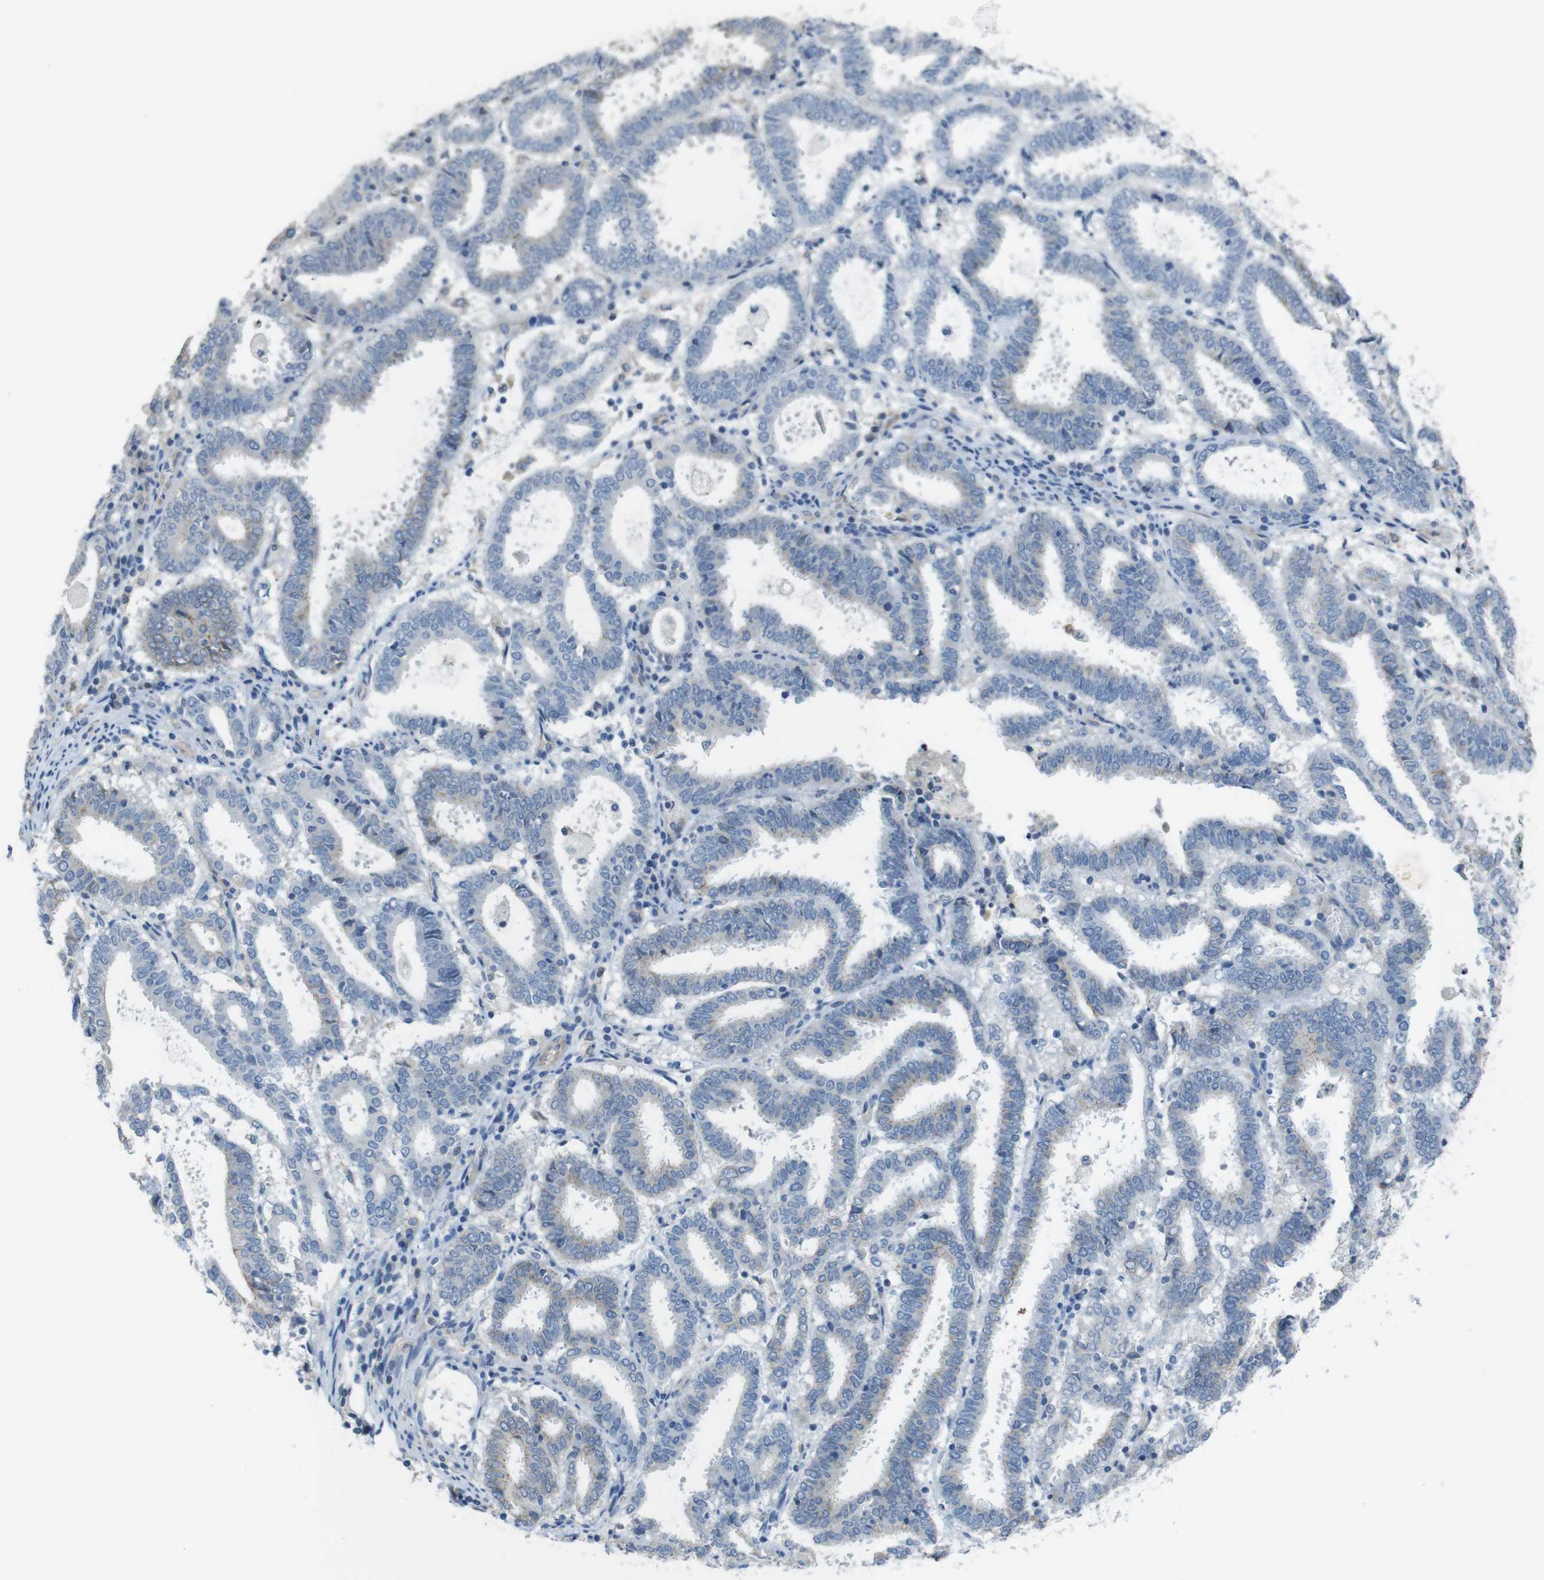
{"staining": {"intensity": "negative", "quantity": "none", "location": "none"}, "tissue": "endometrial cancer", "cell_type": "Tumor cells", "image_type": "cancer", "snomed": [{"axis": "morphology", "description": "Adenocarcinoma, NOS"}, {"axis": "topography", "description": "Uterus"}], "caption": "The image exhibits no significant staining in tumor cells of adenocarcinoma (endometrial).", "gene": "PCDH10", "patient": {"sex": "female", "age": 83}}